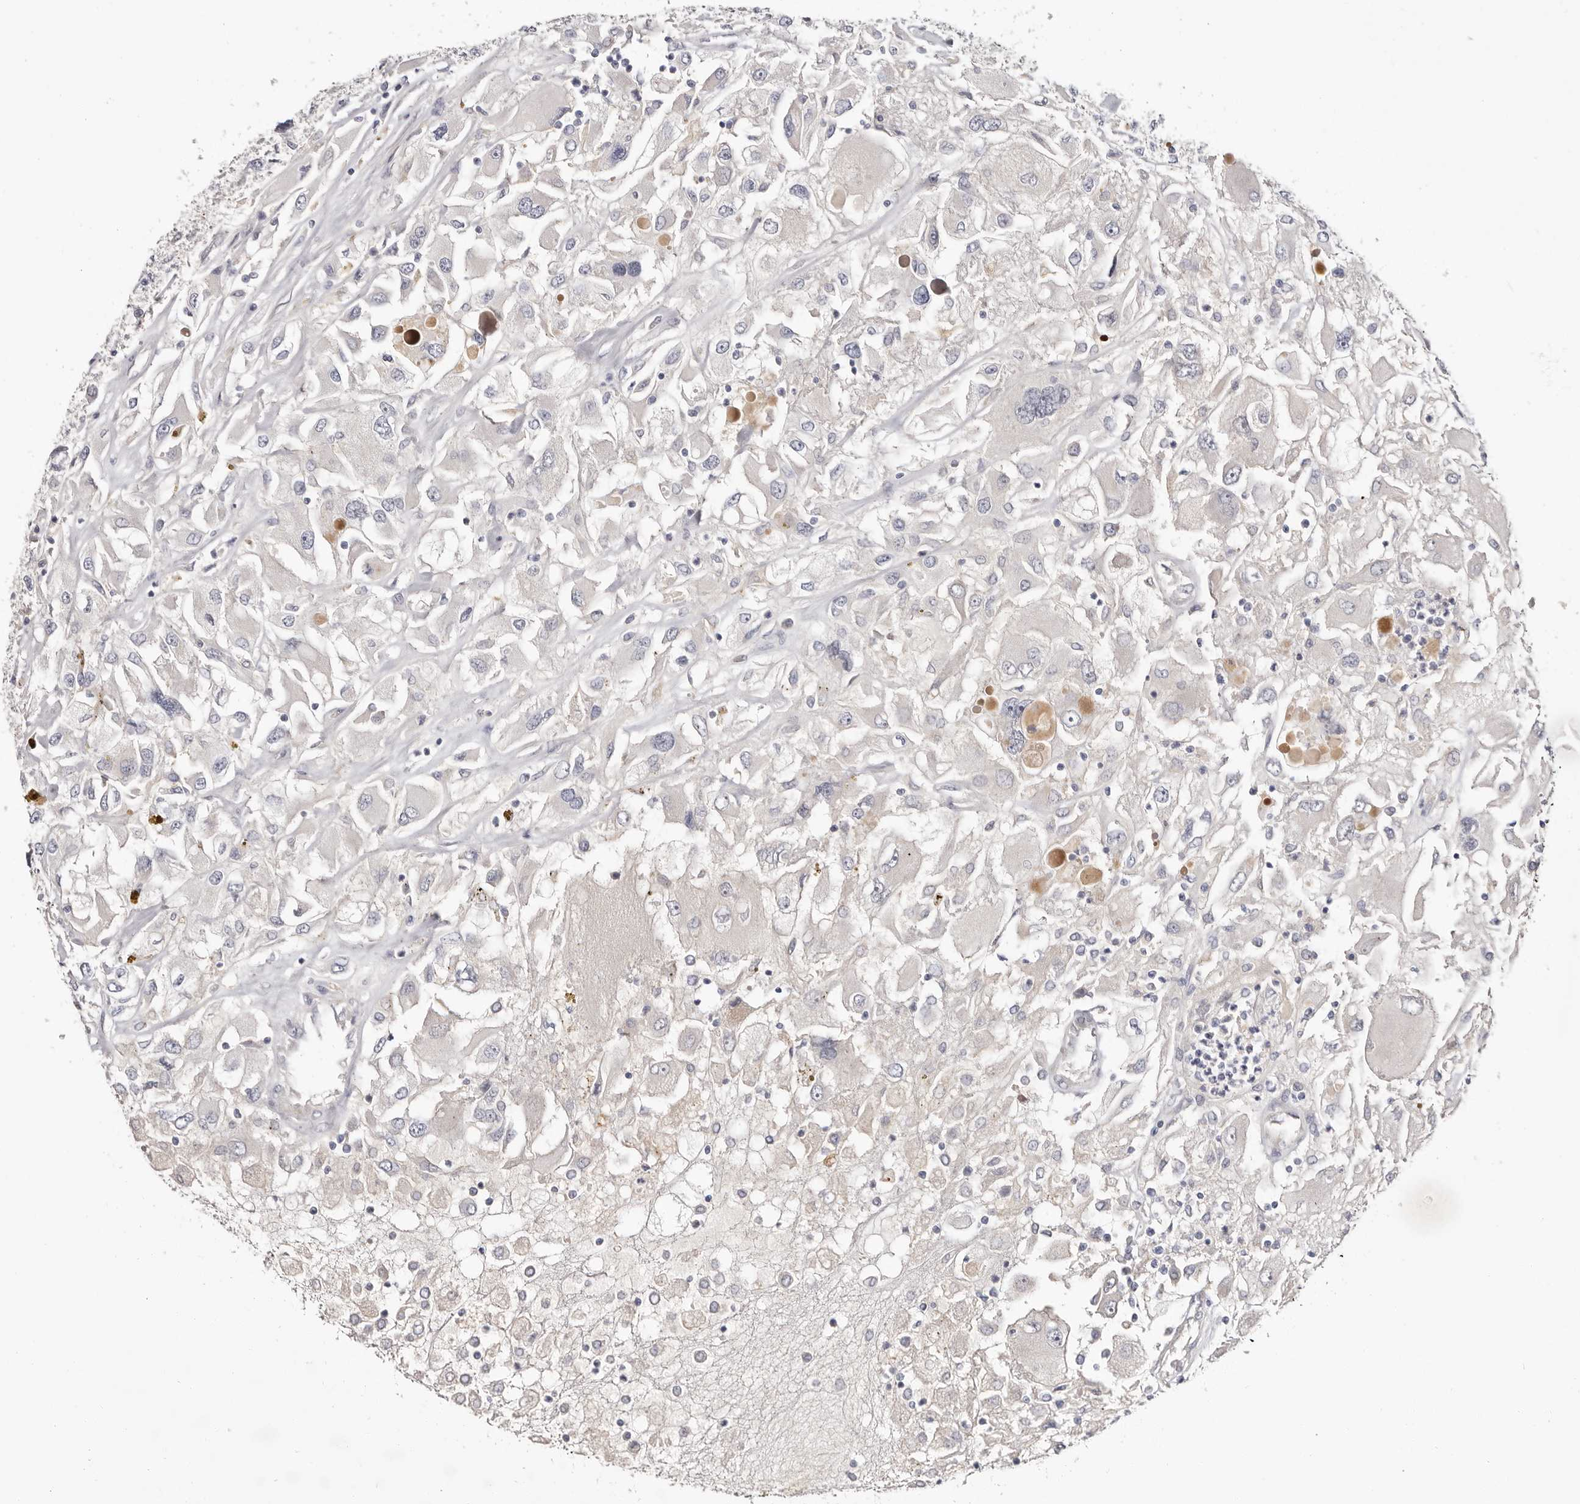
{"staining": {"intensity": "negative", "quantity": "none", "location": "none"}, "tissue": "renal cancer", "cell_type": "Tumor cells", "image_type": "cancer", "snomed": [{"axis": "morphology", "description": "Adenocarcinoma, NOS"}, {"axis": "topography", "description": "Kidney"}], "caption": "Photomicrograph shows no protein positivity in tumor cells of adenocarcinoma (renal) tissue. Nuclei are stained in blue.", "gene": "STK16", "patient": {"sex": "female", "age": 52}}